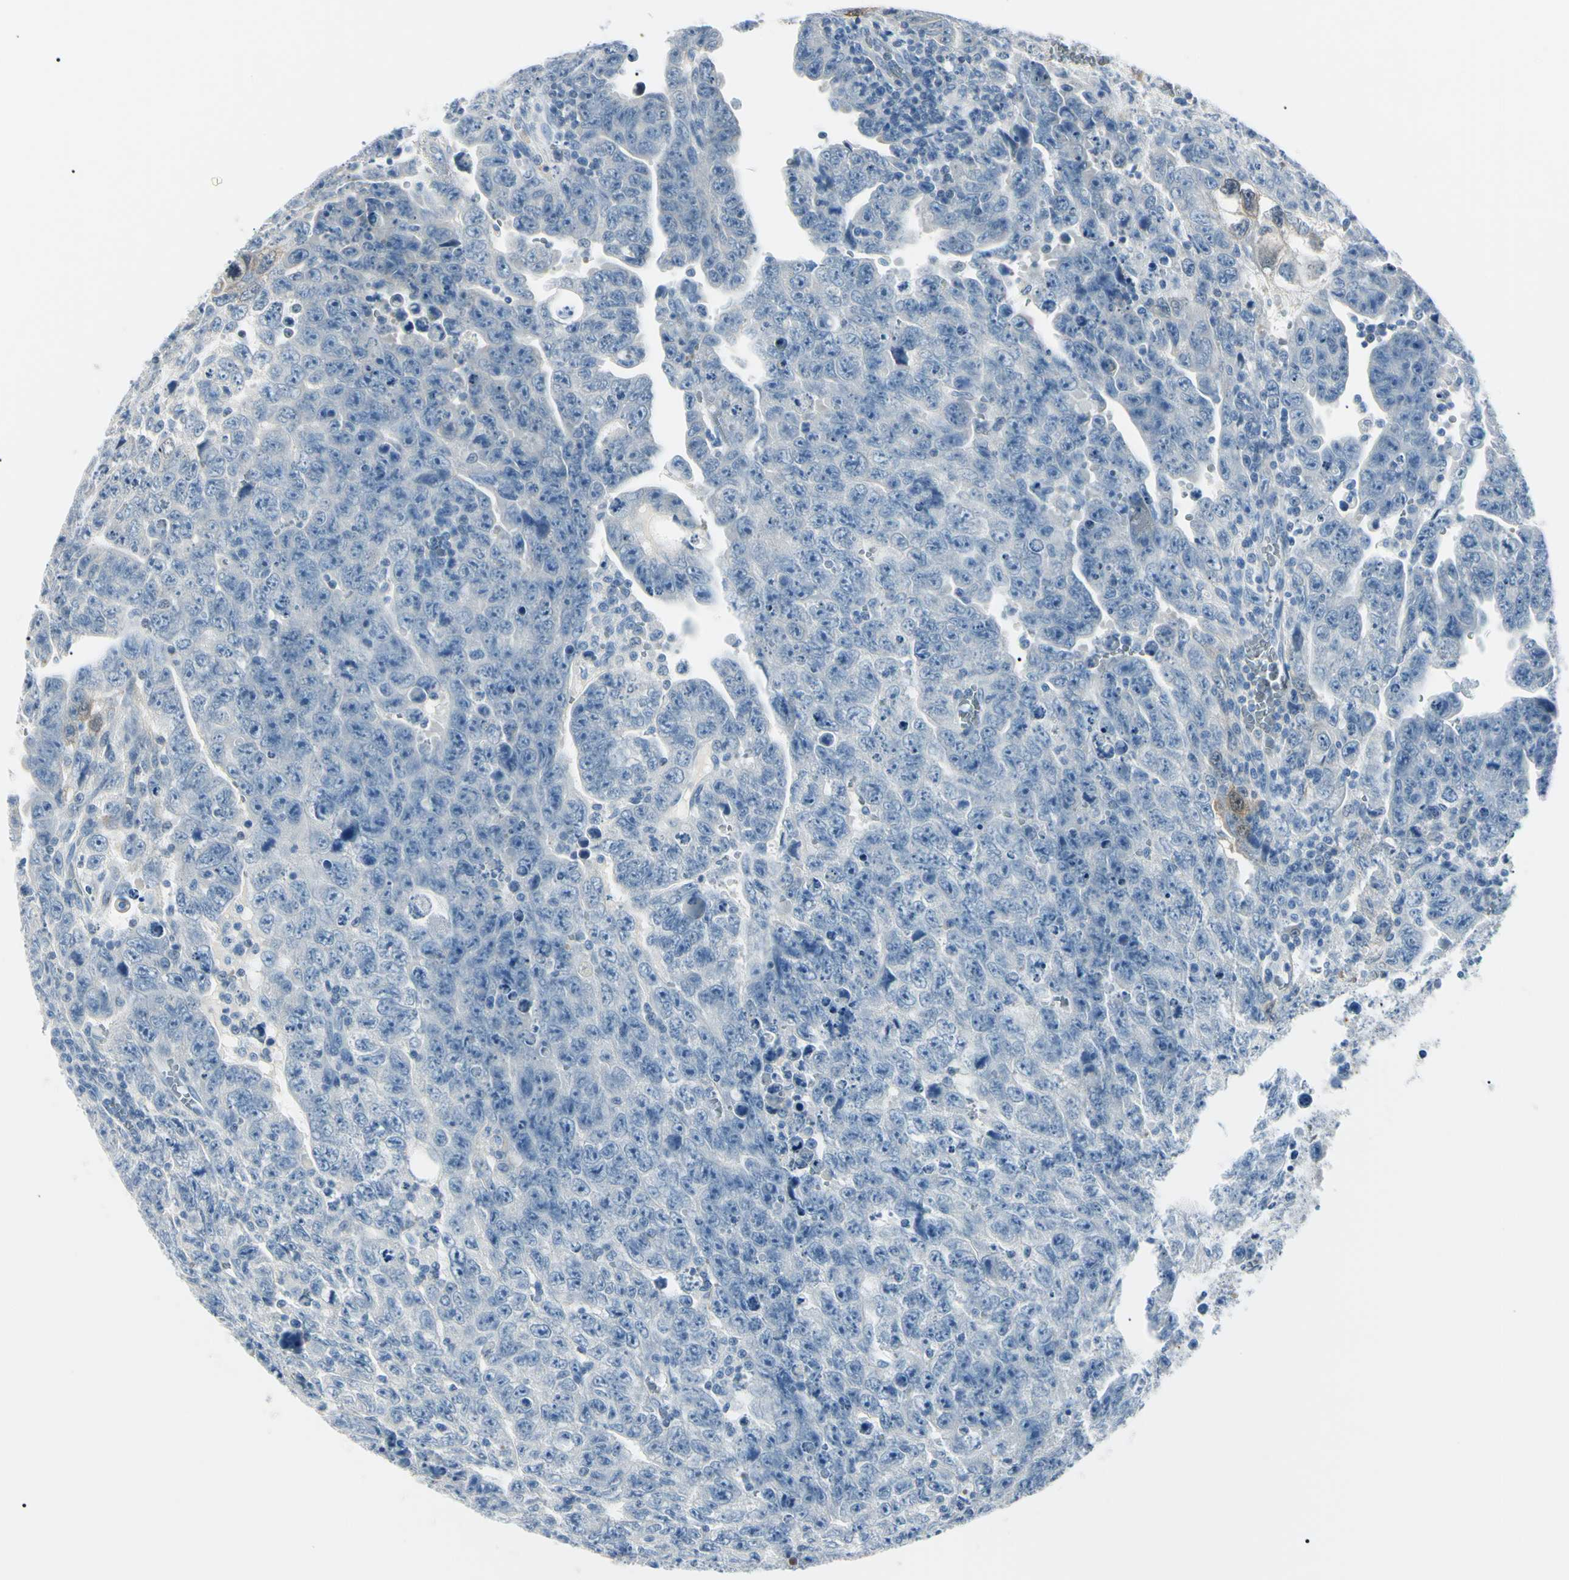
{"staining": {"intensity": "negative", "quantity": "none", "location": "none"}, "tissue": "testis cancer", "cell_type": "Tumor cells", "image_type": "cancer", "snomed": [{"axis": "morphology", "description": "Carcinoma, Embryonal, NOS"}, {"axis": "topography", "description": "Testis"}], "caption": "This is an immunohistochemistry (IHC) photomicrograph of human embryonal carcinoma (testis). There is no expression in tumor cells.", "gene": "CA2", "patient": {"sex": "male", "age": 28}}